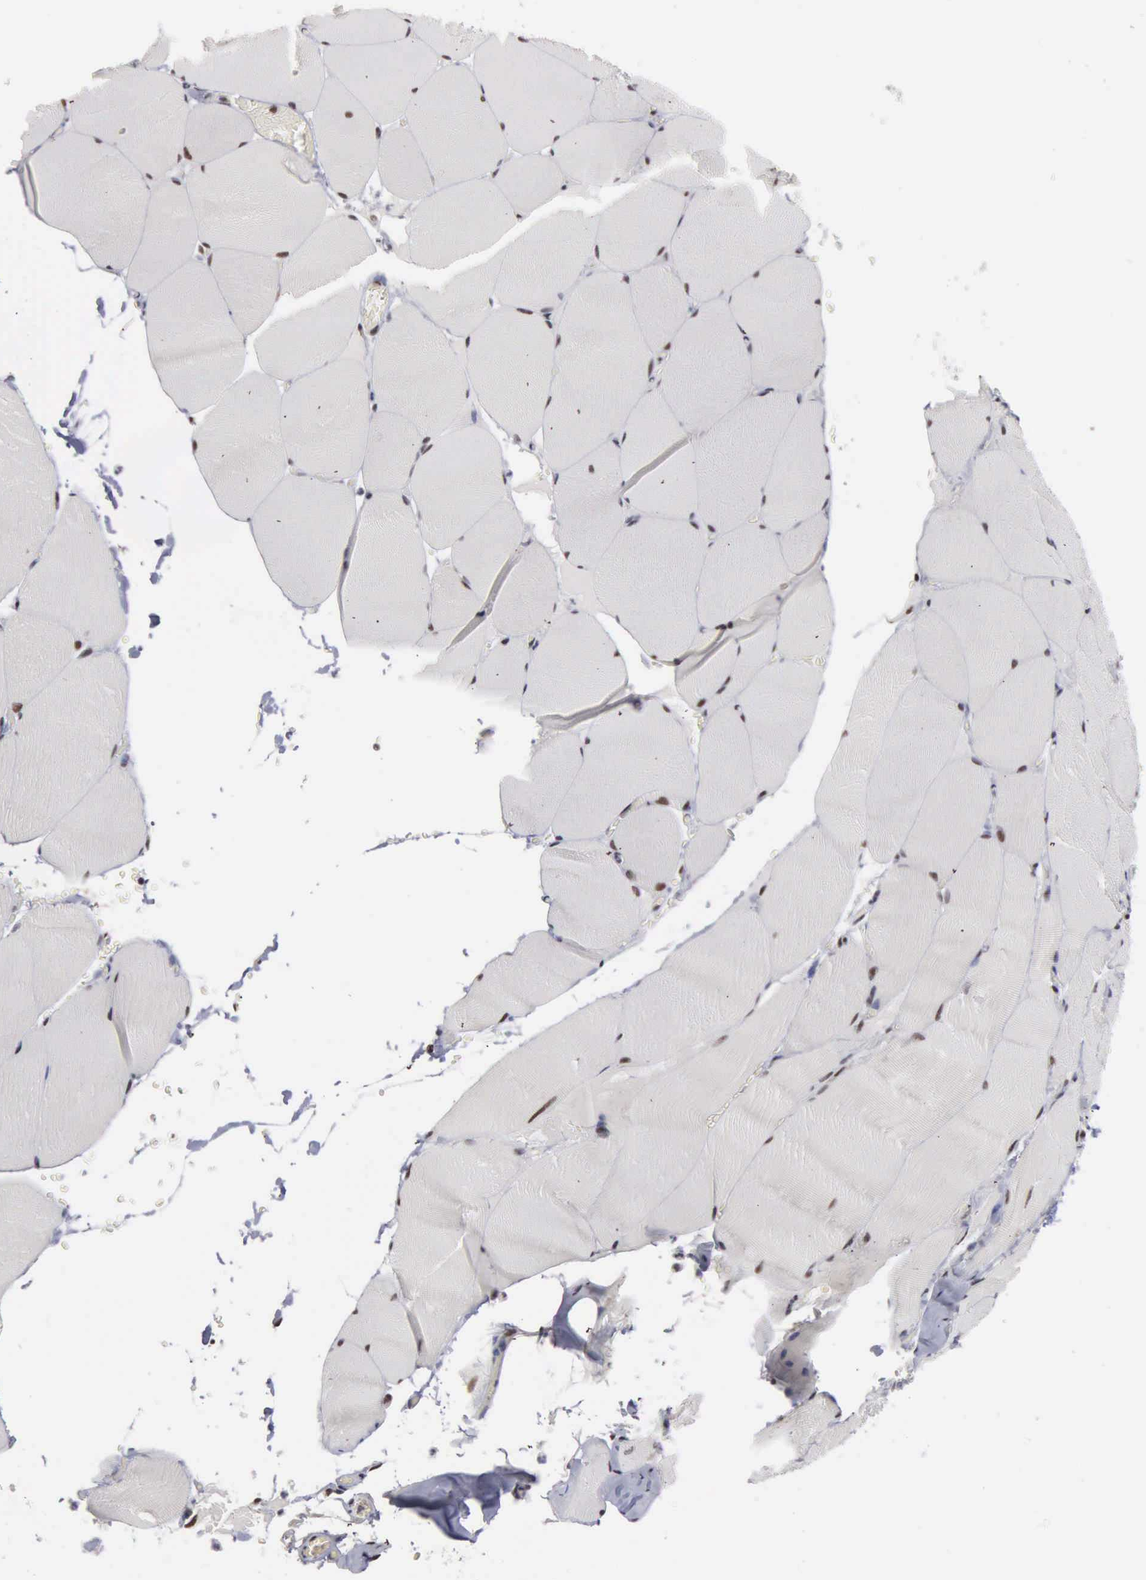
{"staining": {"intensity": "moderate", "quantity": "<25%", "location": "nuclear"}, "tissue": "skeletal muscle", "cell_type": "Myocytes", "image_type": "normal", "snomed": [{"axis": "morphology", "description": "Normal tissue, NOS"}, {"axis": "topography", "description": "Skeletal muscle"}], "caption": "IHC (DAB (3,3'-diaminobenzidine)) staining of normal skeletal muscle exhibits moderate nuclear protein staining in approximately <25% of myocytes. (Stains: DAB in brown, nuclei in blue, Microscopy: brightfield microscopy at high magnification).", "gene": "KIAA0586", "patient": {"sex": "male", "age": 71}}